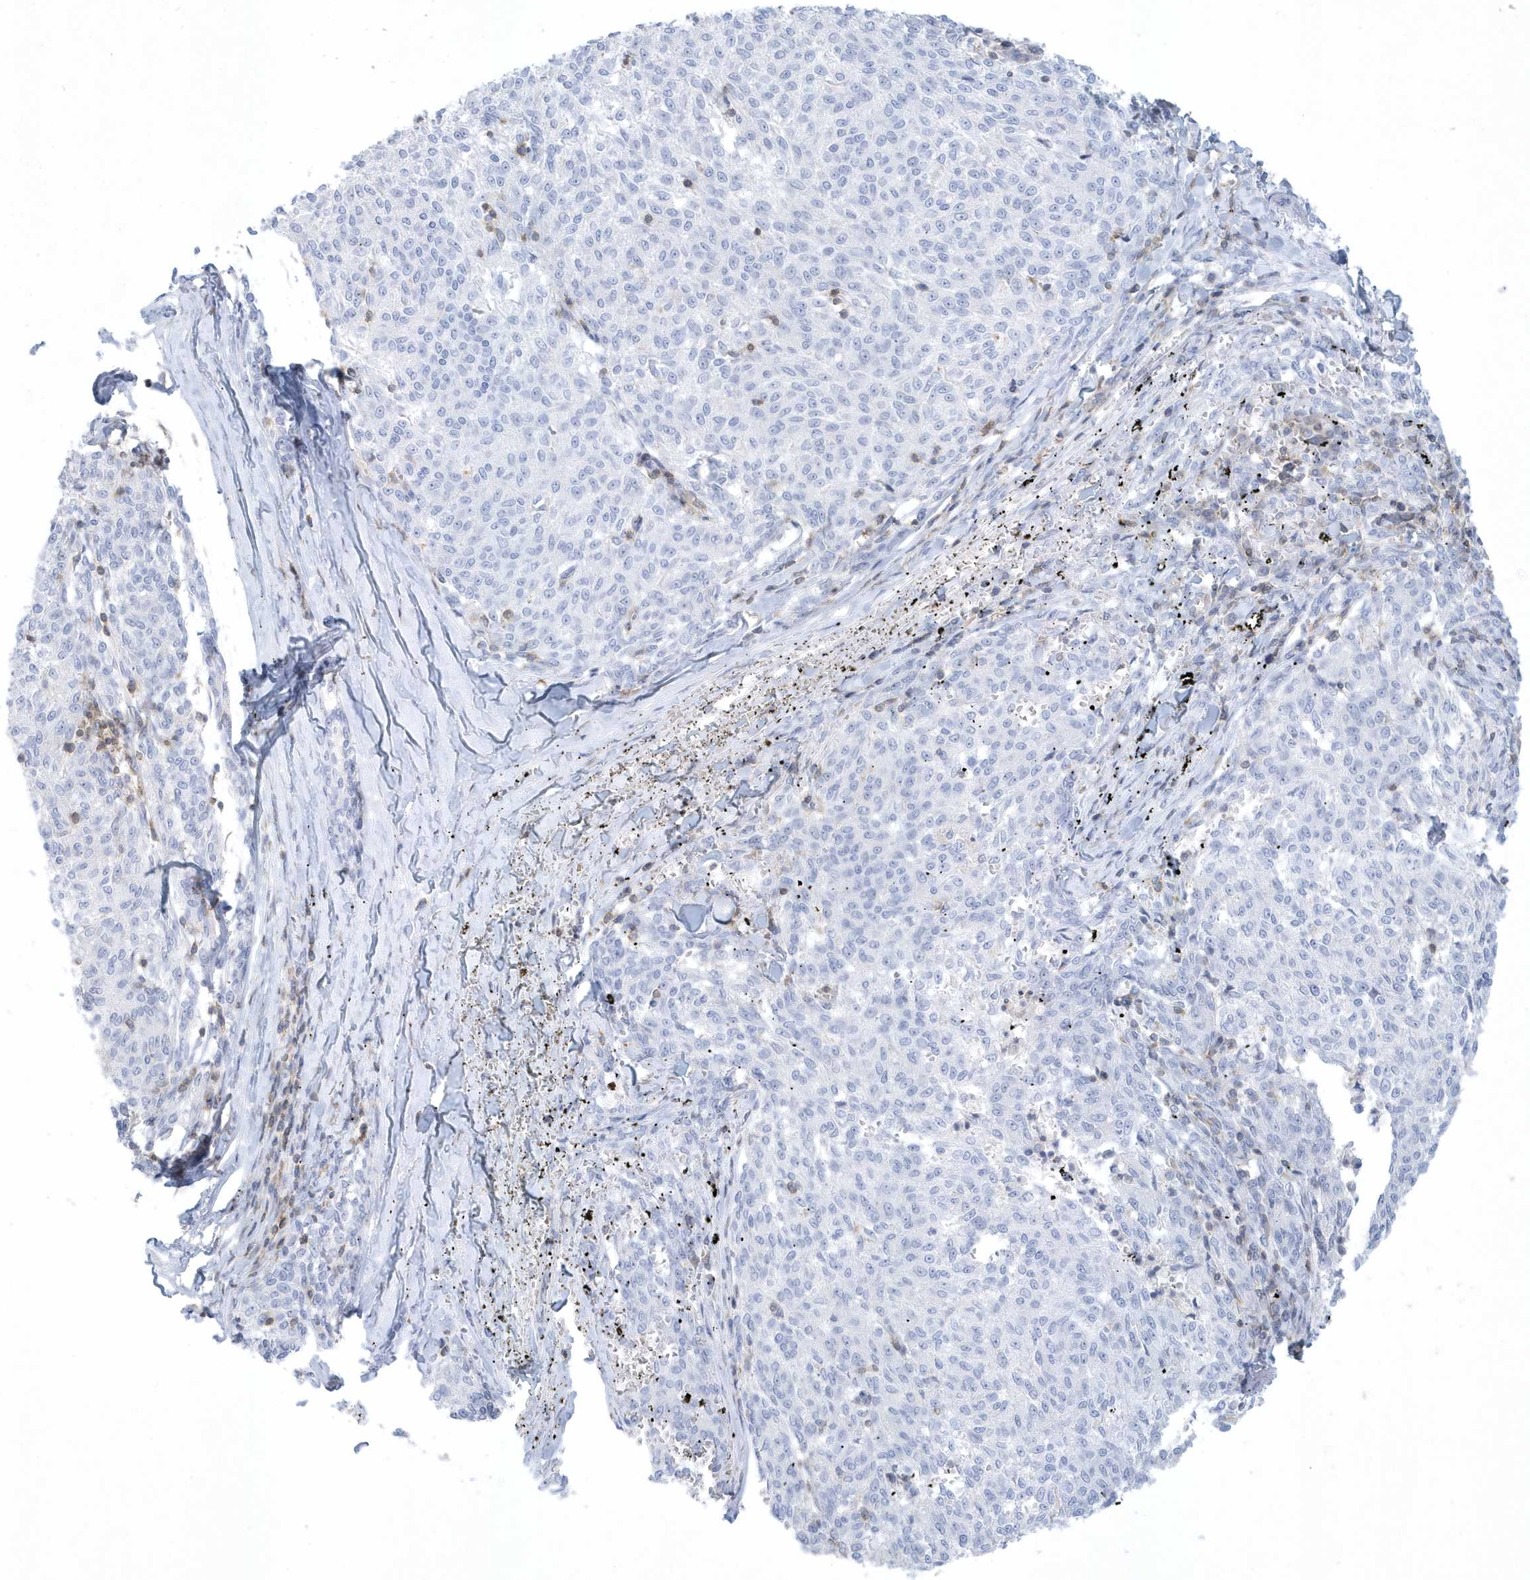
{"staining": {"intensity": "negative", "quantity": "none", "location": "none"}, "tissue": "melanoma", "cell_type": "Tumor cells", "image_type": "cancer", "snomed": [{"axis": "morphology", "description": "Malignant melanoma, NOS"}, {"axis": "topography", "description": "Skin"}], "caption": "Malignant melanoma was stained to show a protein in brown. There is no significant expression in tumor cells. Brightfield microscopy of IHC stained with DAB (3,3'-diaminobenzidine) (brown) and hematoxylin (blue), captured at high magnification.", "gene": "PSD4", "patient": {"sex": "female", "age": 72}}